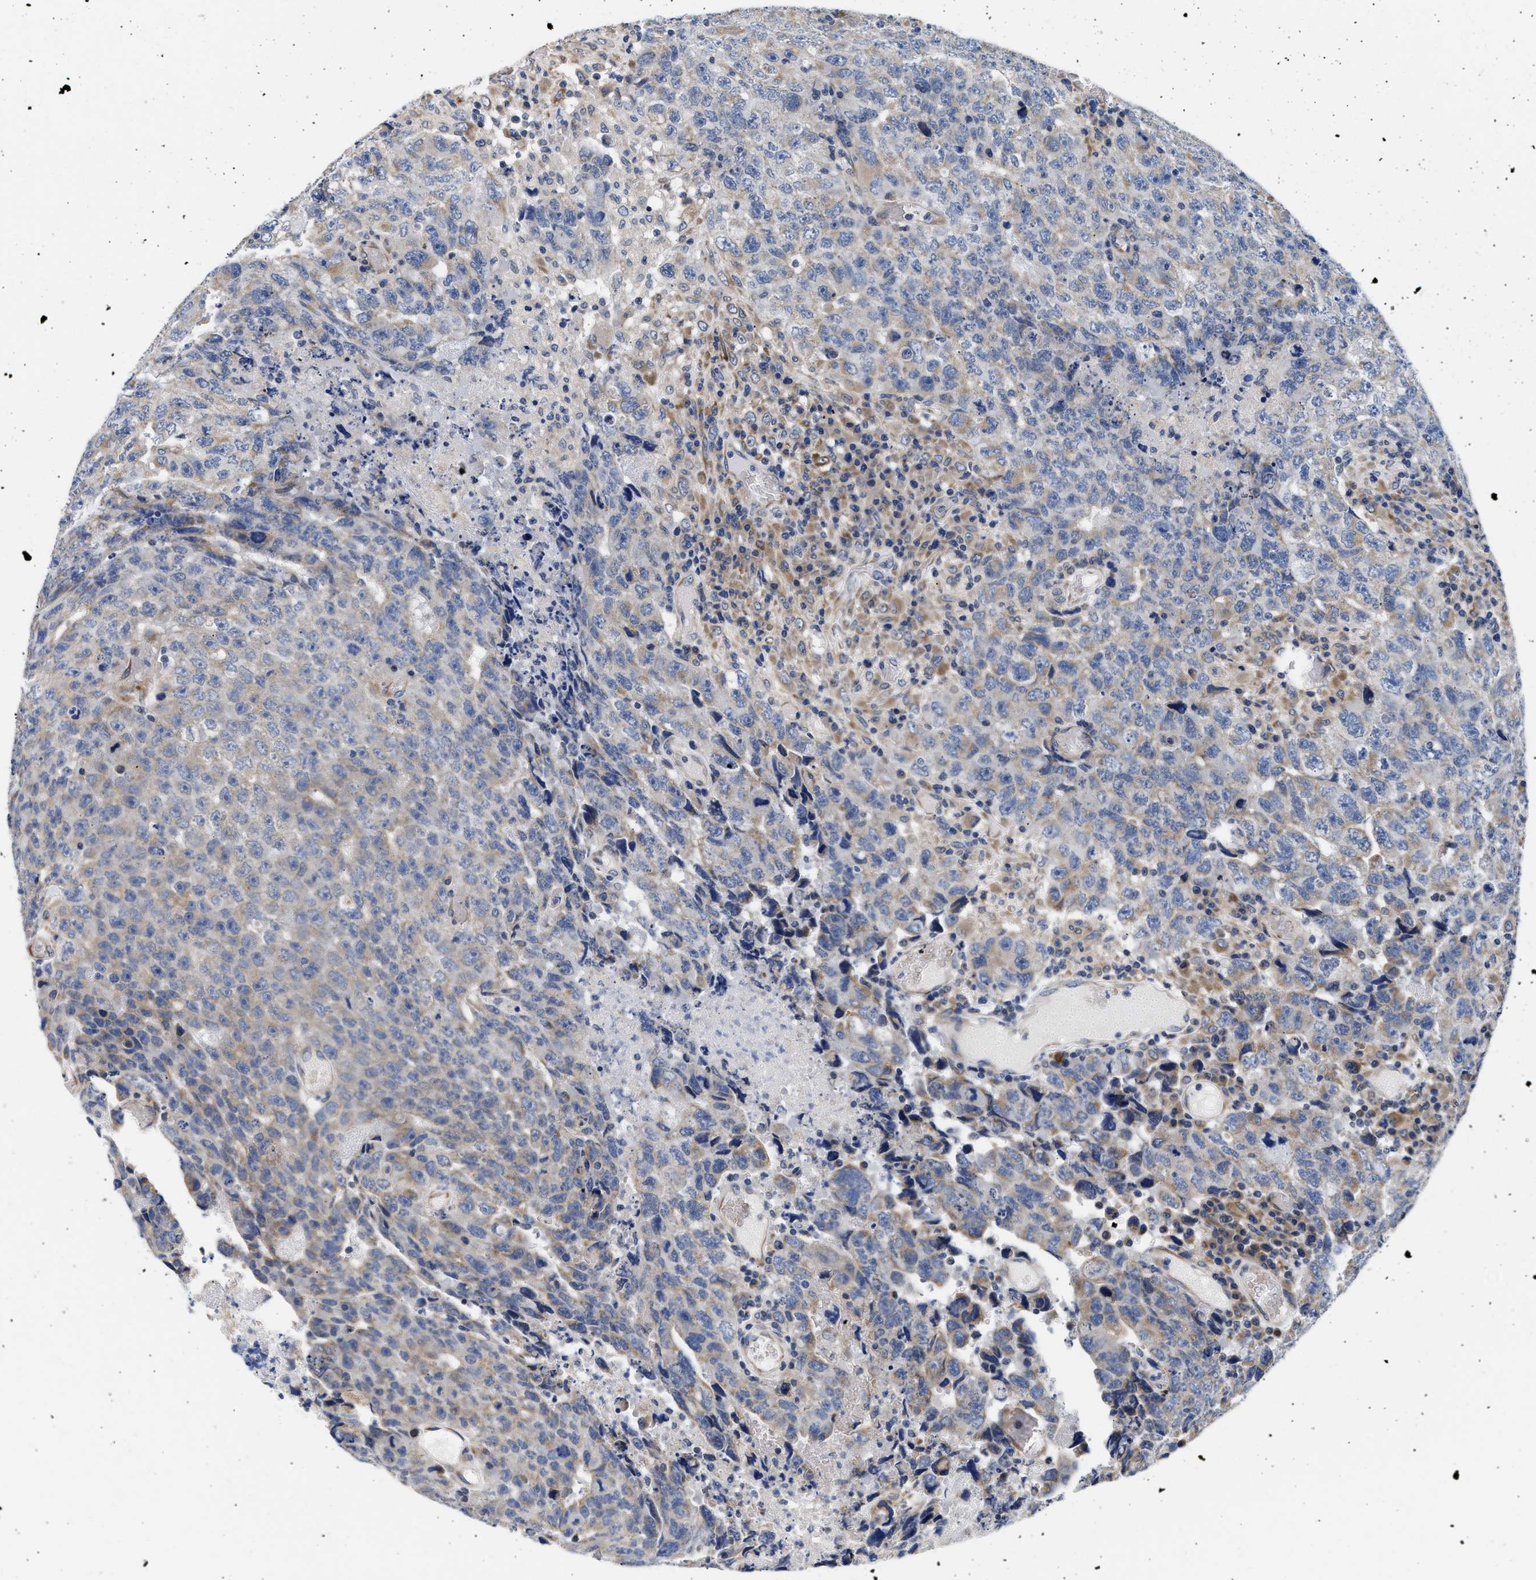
{"staining": {"intensity": "weak", "quantity": "25%-75%", "location": "cytoplasmic/membranous"}, "tissue": "testis cancer", "cell_type": "Tumor cells", "image_type": "cancer", "snomed": [{"axis": "morphology", "description": "Necrosis, NOS"}, {"axis": "morphology", "description": "Carcinoma, Embryonal, NOS"}, {"axis": "topography", "description": "Testis"}], "caption": "A low amount of weak cytoplasmic/membranous expression is seen in about 25%-75% of tumor cells in embryonal carcinoma (testis) tissue.", "gene": "RINT1", "patient": {"sex": "male", "age": 19}}